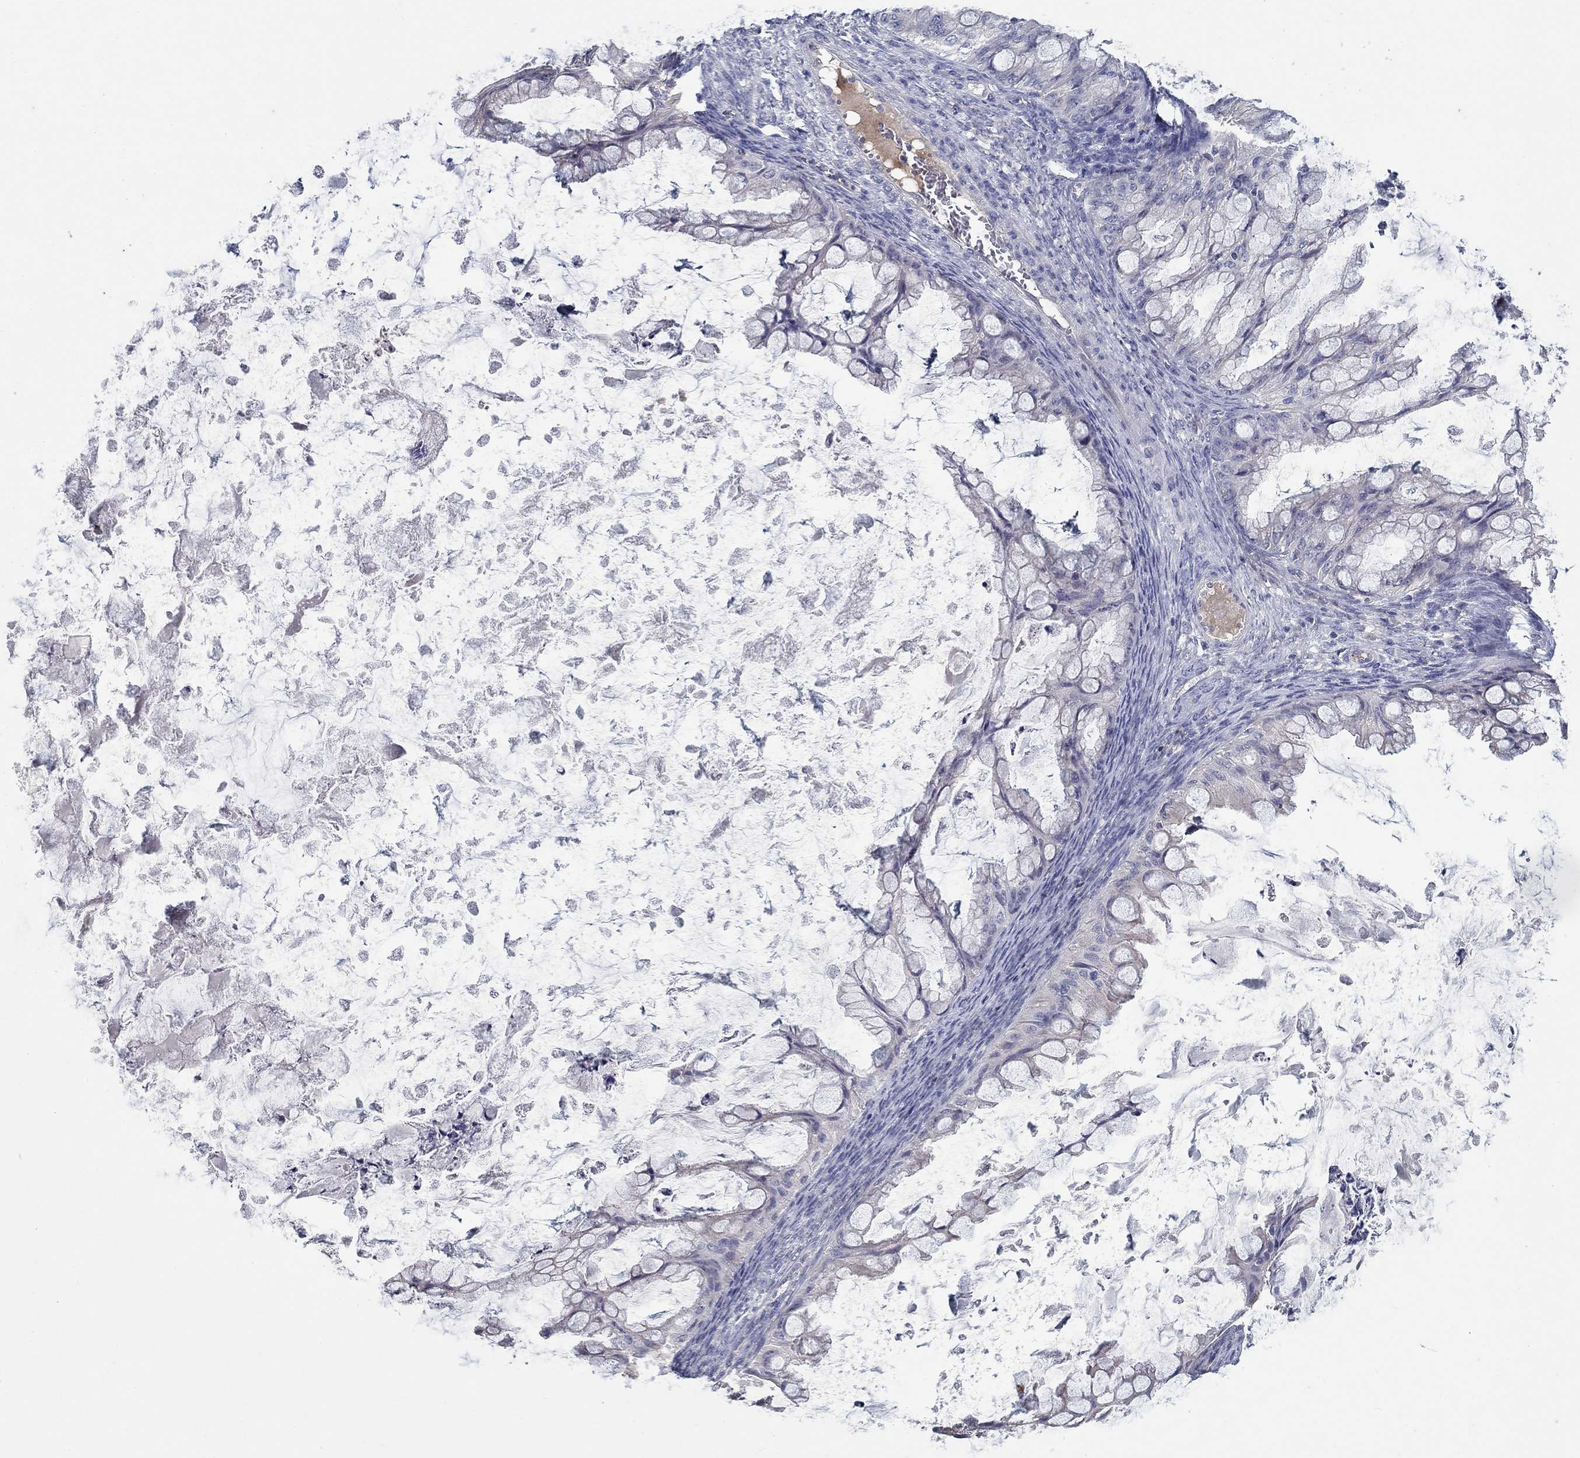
{"staining": {"intensity": "negative", "quantity": "none", "location": "none"}, "tissue": "ovarian cancer", "cell_type": "Tumor cells", "image_type": "cancer", "snomed": [{"axis": "morphology", "description": "Cystadenocarcinoma, mucinous, NOS"}, {"axis": "topography", "description": "Ovary"}], "caption": "Immunohistochemistry of mucinous cystadenocarcinoma (ovarian) demonstrates no staining in tumor cells.", "gene": "PROZ", "patient": {"sex": "female", "age": 35}}